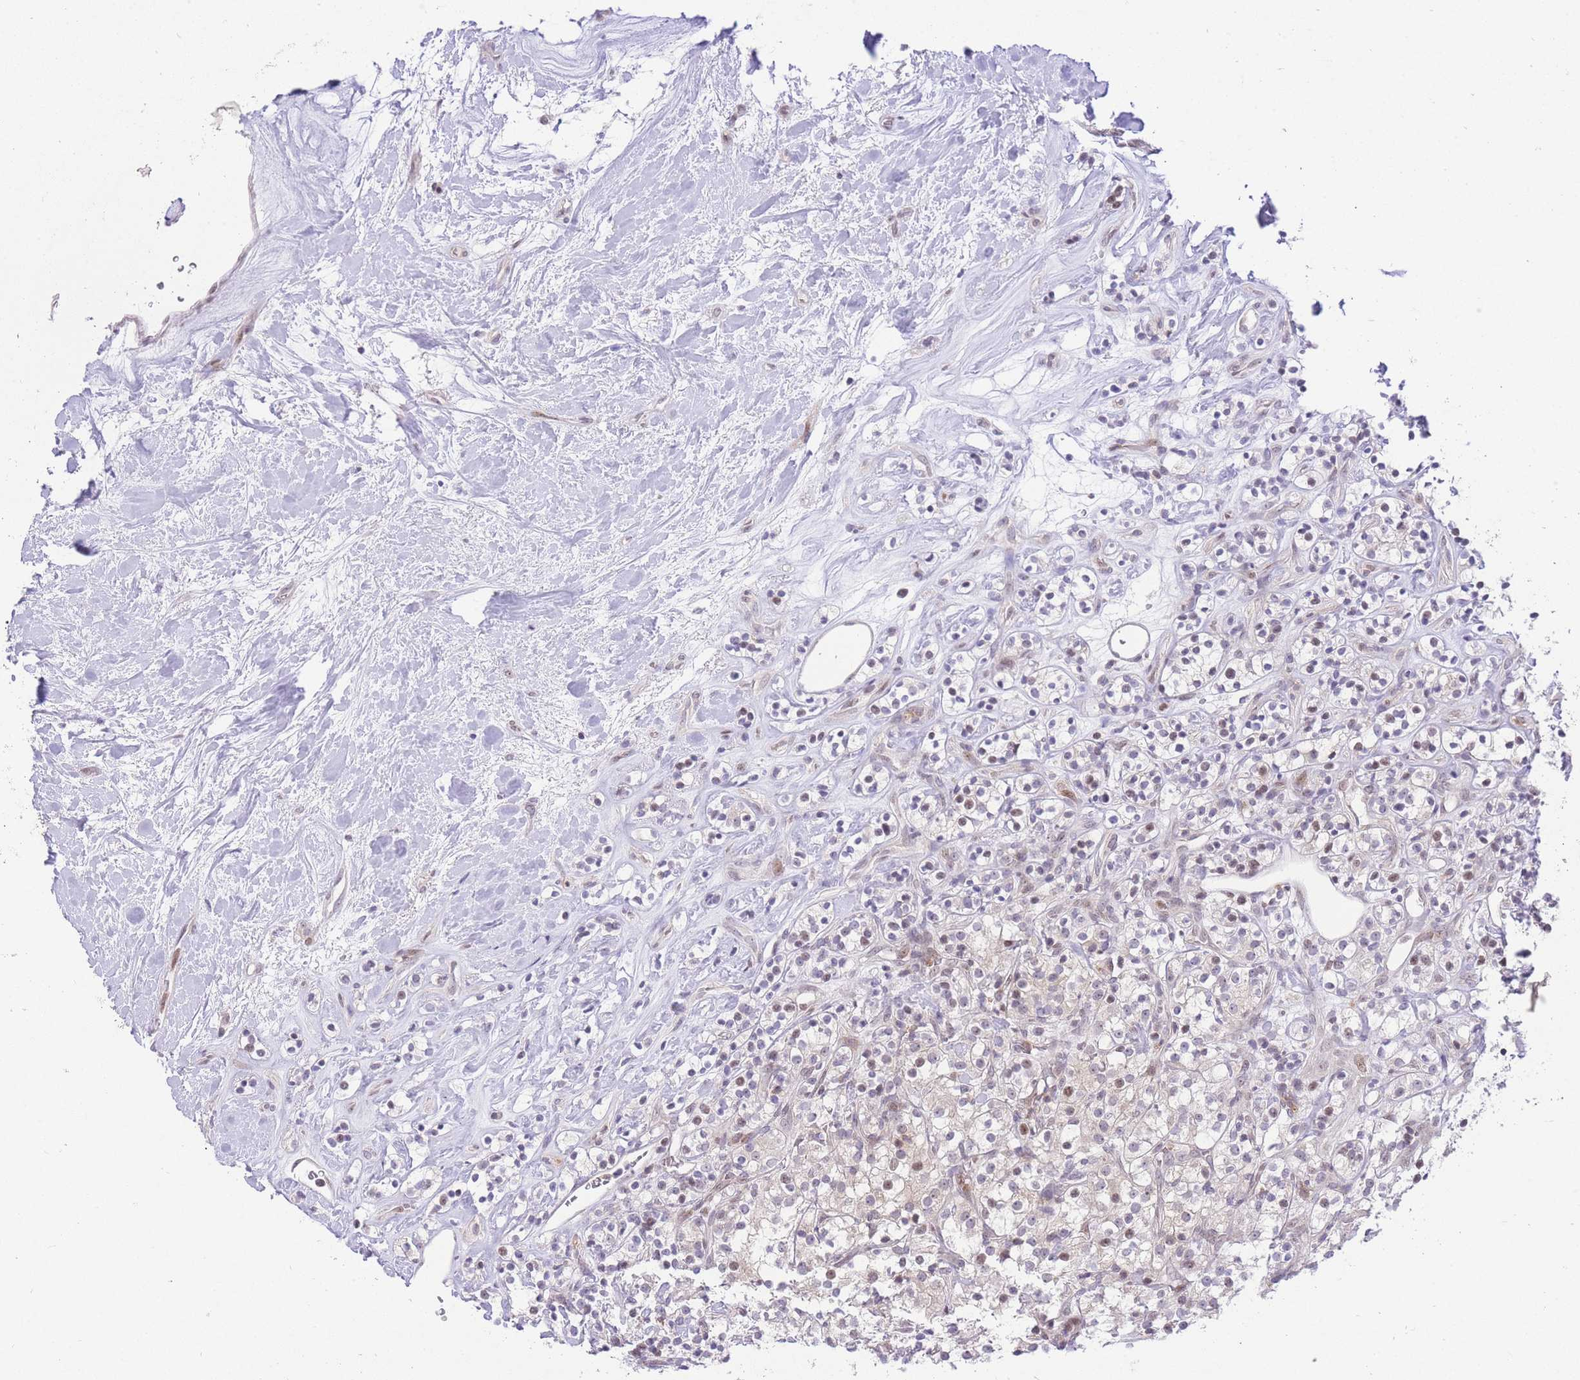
{"staining": {"intensity": "negative", "quantity": "none", "location": "none"}, "tissue": "renal cancer", "cell_type": "Tumor cells", "image_type": "cancer", "snomed": [{"axis": "morphology", "description": "Adenocarcinoma, NOS"}, {"axis": "topography", "description": "Kidney"}], "caption": "There is no significant positivity in tumor cells of renal cancer.", "gene": "STK39", "patient": {"sex": "male", "age": 77}}